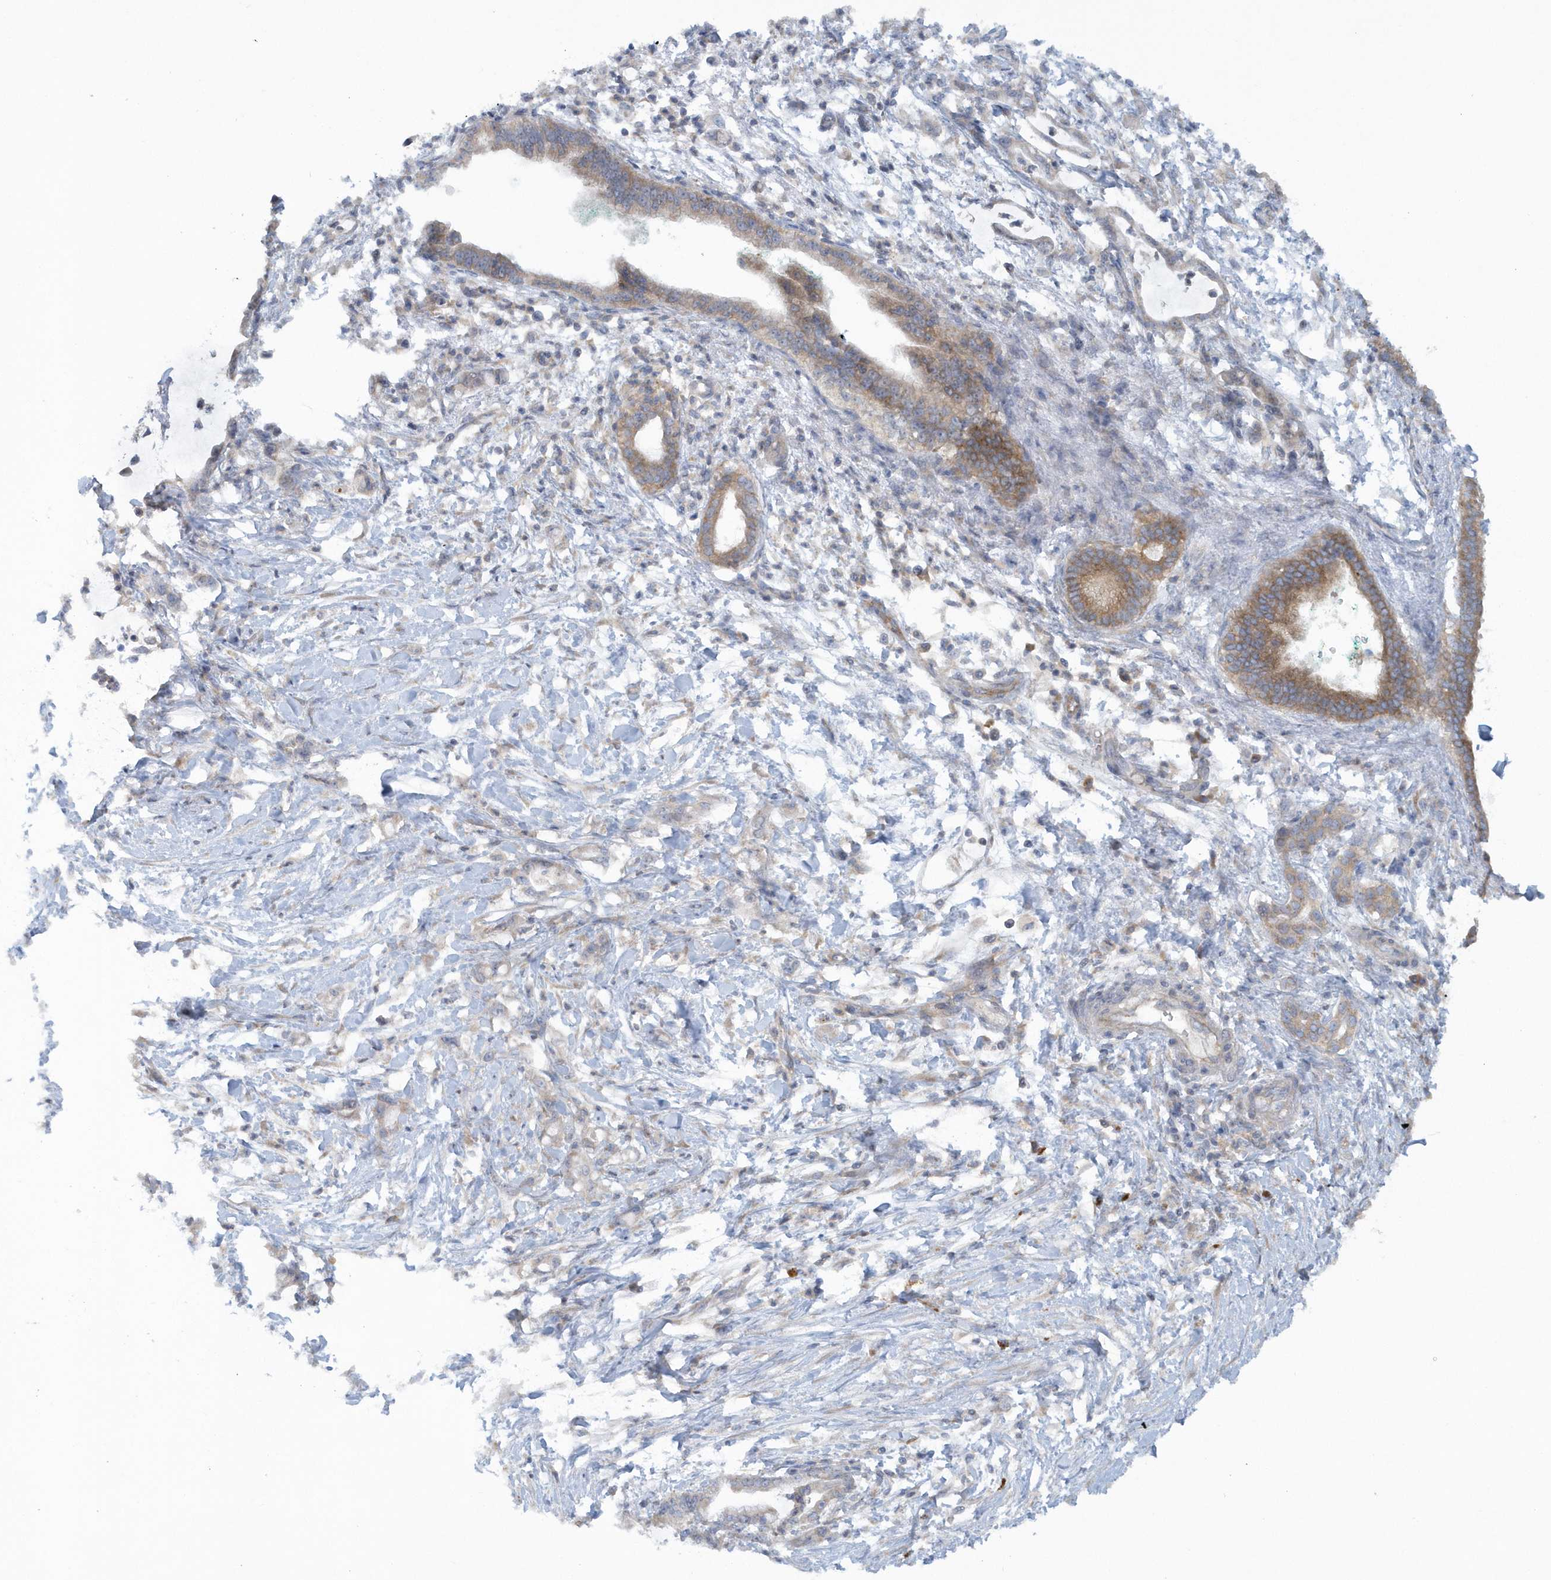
{"staining": {"intensity": "moderate", "quantity": "<25%", "location": "cytoplasmic/membranous"}, "tissue": "pancreatic cancer", "cell_type": "Tumor cells", "image_type": "cancer", "snomed": [{"axis": "morphology", "description": "Adenocarcinoma, NOS"}, {"axis": "topography", "description": "Pancreas"}], "caption": "IHC photomicrograph of neoplastic tissue: pancreatic cancer (adenocarcinoma) stained using immunohistochemistry (IHC) exhibits low levels of moderate protein expression localized specifically in the cytoplasmic/membranous of tumor cells, appearing as a cytoplasmic/membranous brown color.", "gene": "CNOT10", "patient": {"sex": "female", "age": 55}}